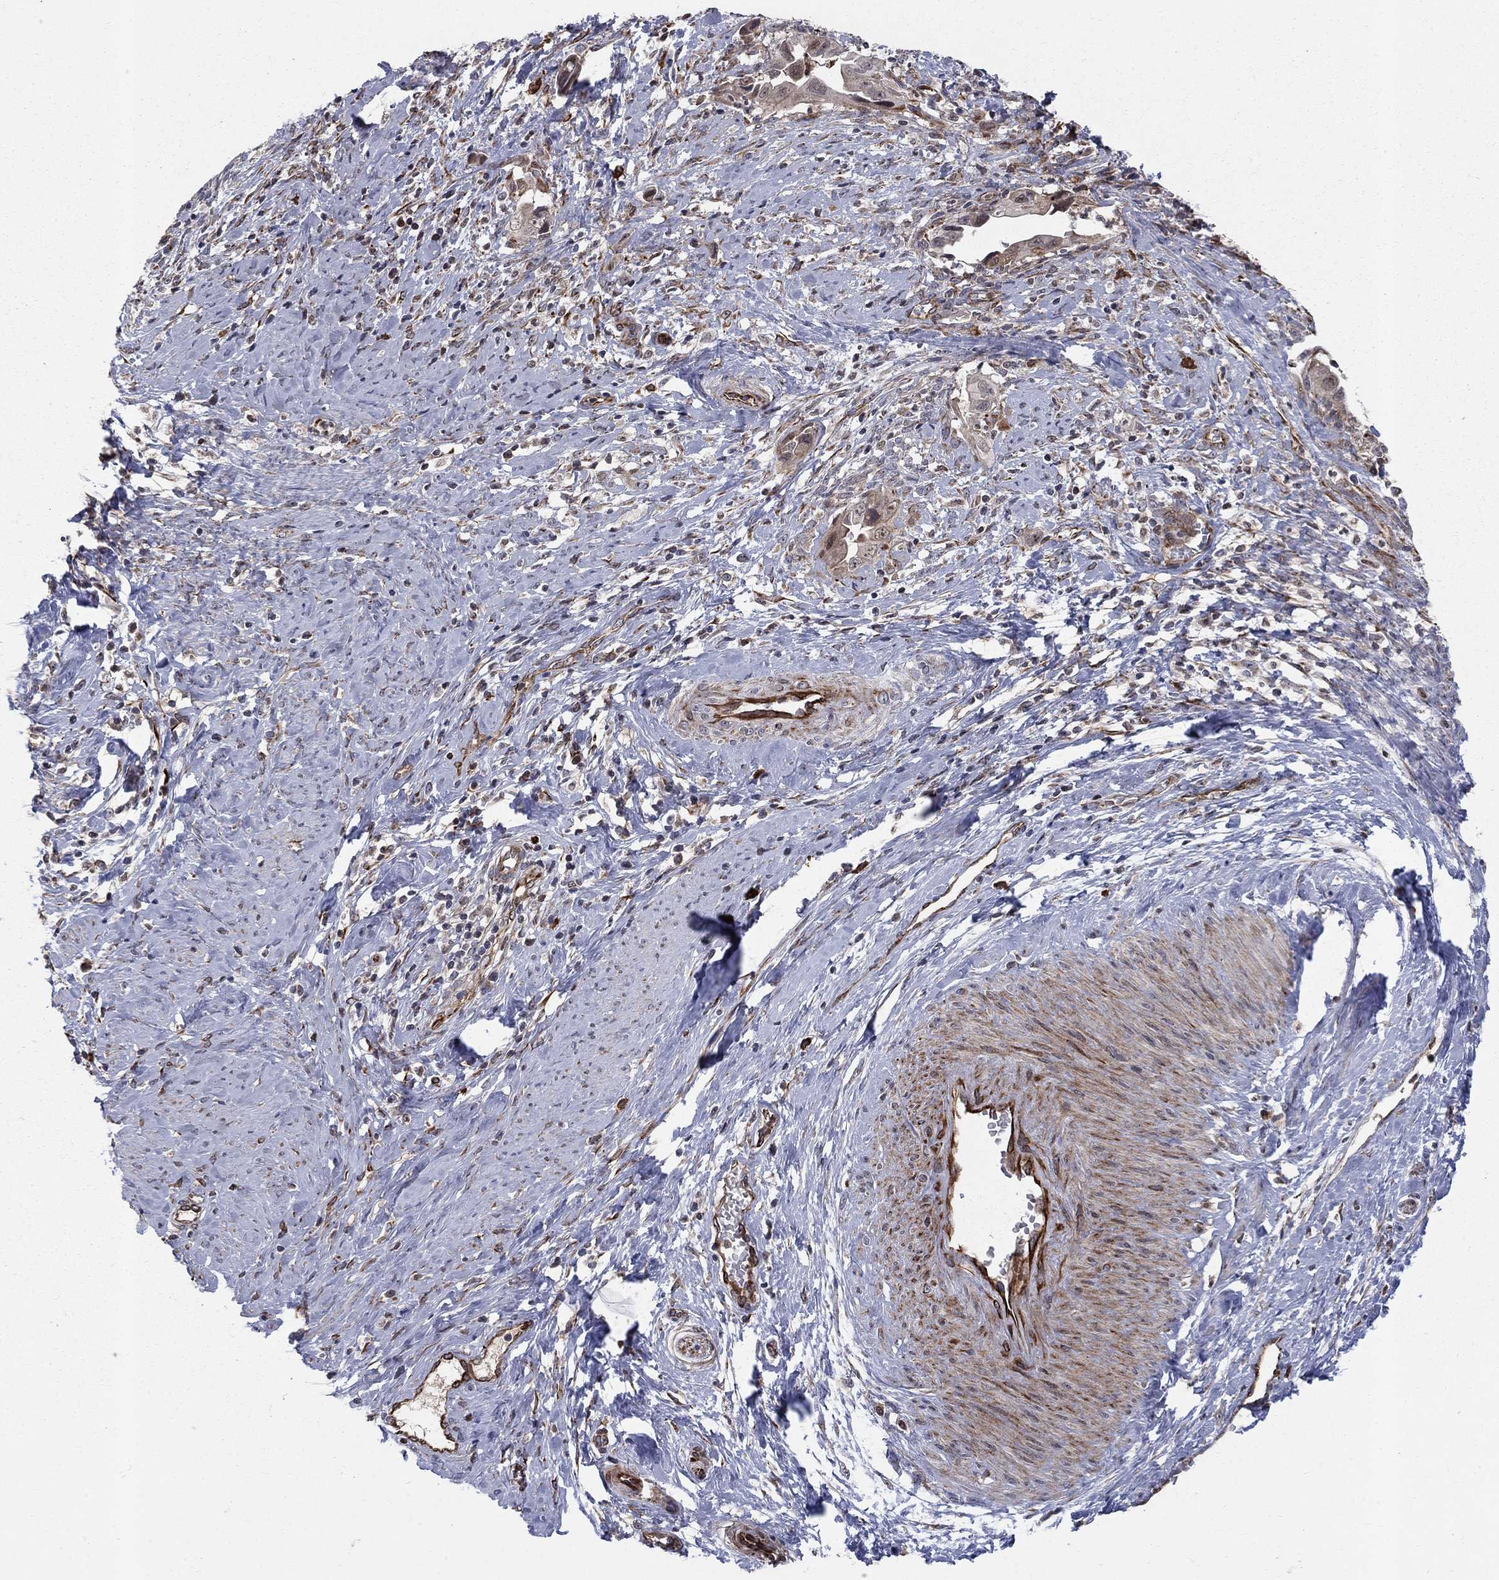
{"staining": {"intensity": "negative", "quantity": "none", "location": "none"}, "tissue": "cervical cancer", "cell_type": "Tumor cells", "image_type": "cancer", "snomed": [{"axis": "morphology", "description": "Adenocarcinoma, NOS"}, {"axis": "topography", "description": "Cervix"}], "caption": "Human cervical adenocarcinoma stained for a protein using immunohistochemistry (IHC) reveals no positivity in tumor cells.", "gene": "MSRA", "patient": {"sex": "female", "age": 42}}